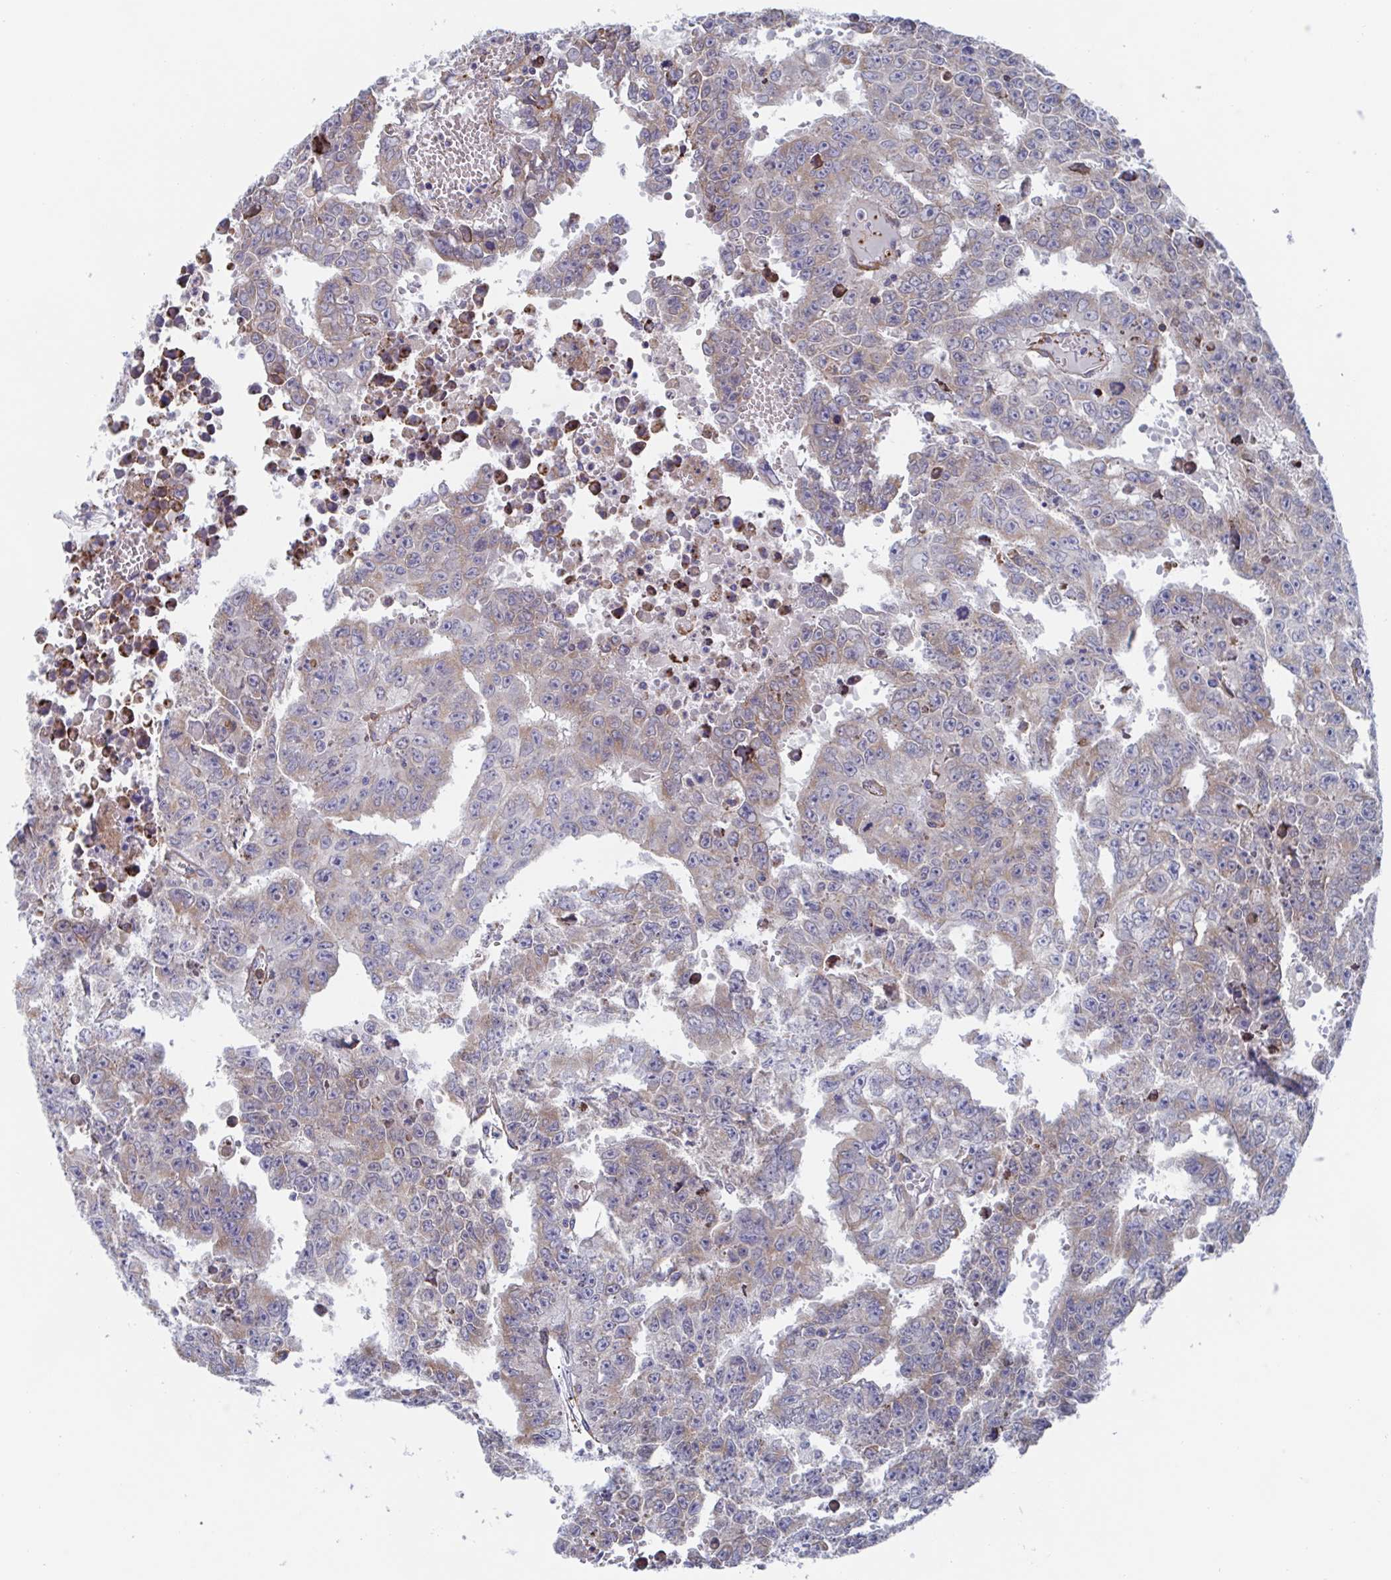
{"staining": {"intensity": "weak", "quantity": "<25%", "location": "cytoplasmic/membranous"}, "tissue": "testis cancer", "cell_type": "Tumor cells", "image_type": "cancer", "snomed": [{"axis": "morphology", "description": "Carcinoma, Embryonal, NOS"}, {"axis": "morphology", "description": "Teratoma, malignant, NOS"}, {"axis": "topography", "description": "Testis"}], "caption": "A high-resolution photomicrograph shows immunohistochemistry (IHC) staining of testis teratoma (malignant), which reveals no significant expression in tumor cells.", "gene": "KLC3", "patient": {"sex": "male", "age": 24}}